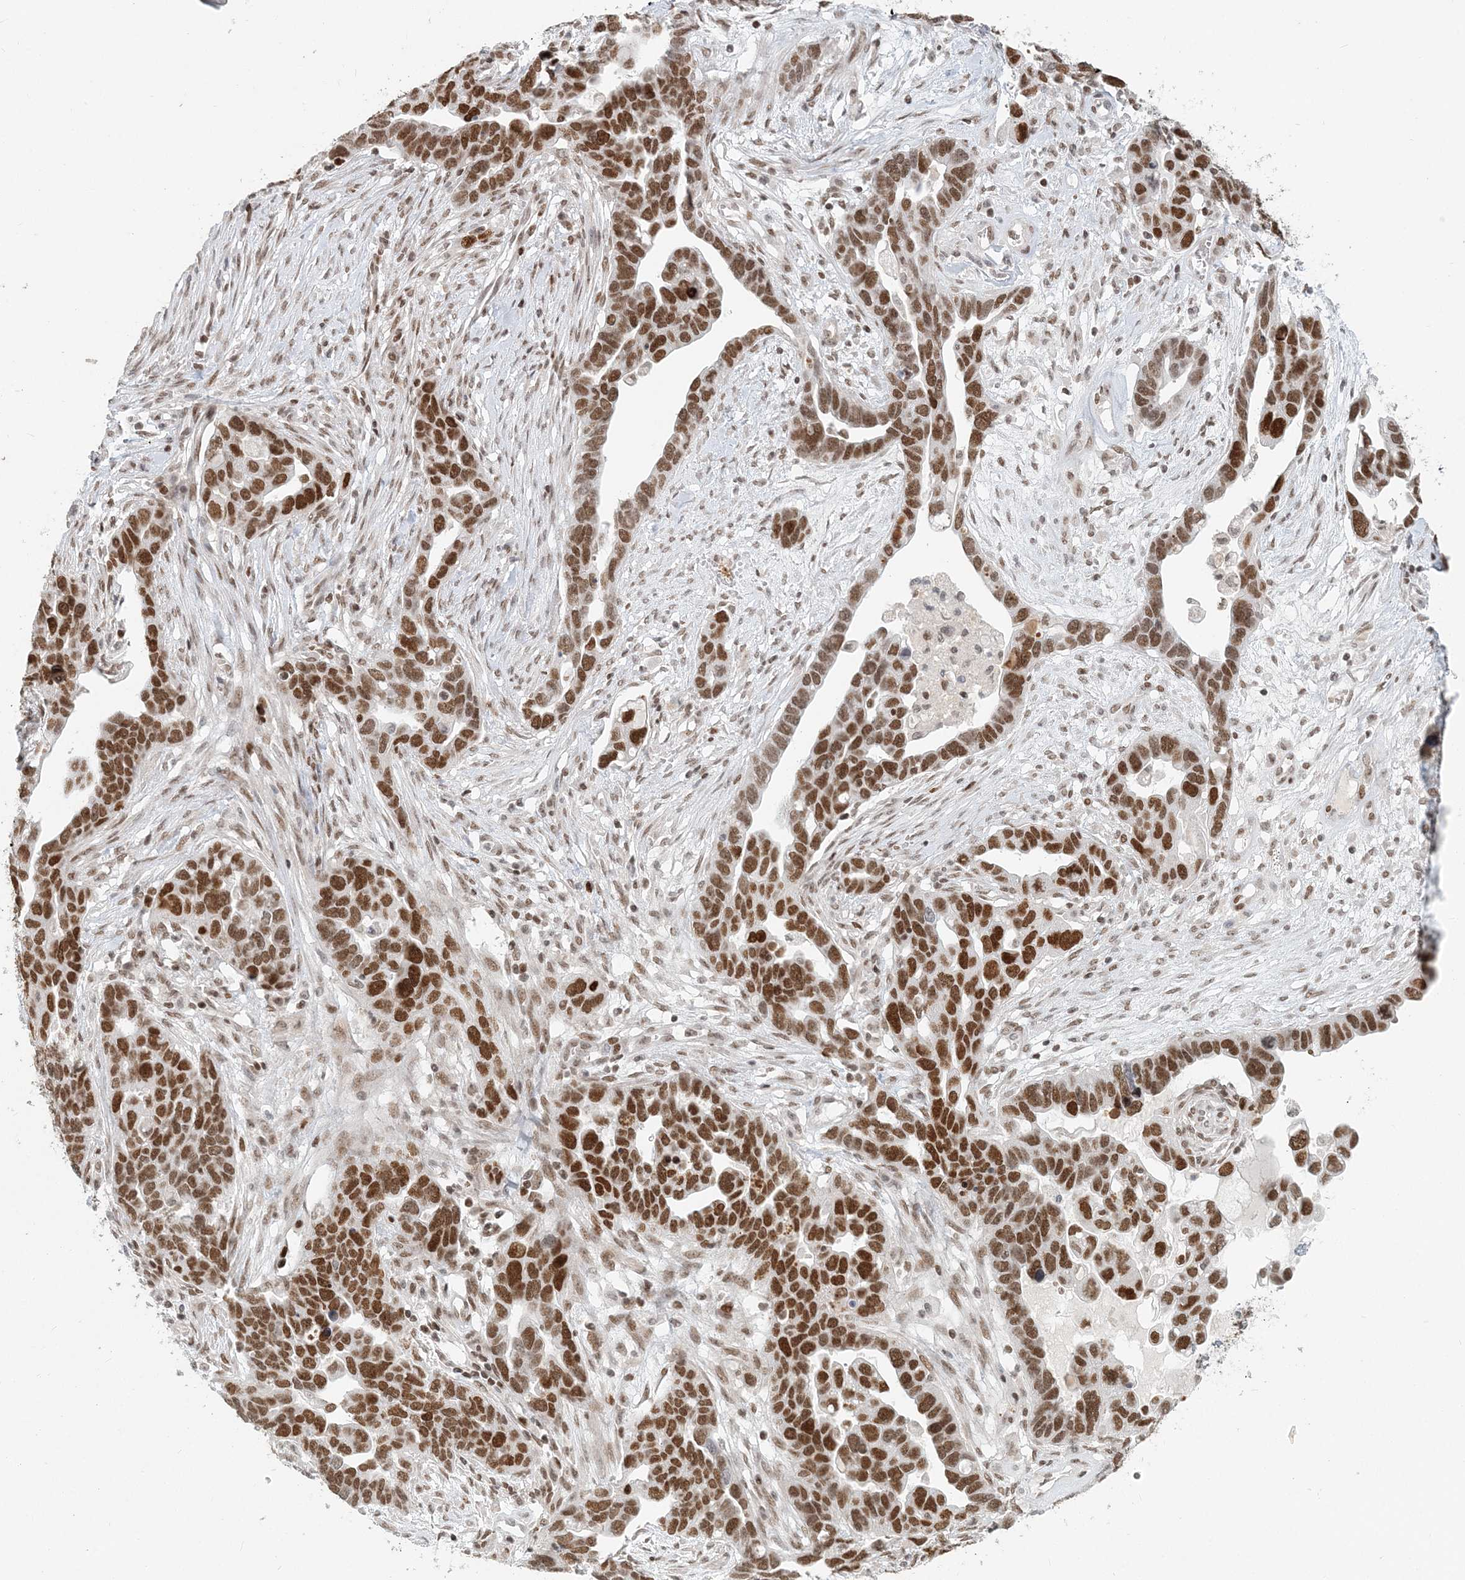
{"staining": {"intensity": "moderate", "quantity": ">75%", "location": "nuclear"}, "tissue": "ovarian cancer", "cell_type": "Tumor cells", "image_type": "cancer", "snomed": [{"axis": "morphology", "description": "Cystadenocarcinoma, serous, NOS"}, {"axis": "topography", "description": "Ovary"}], "caption": "Immunohistochemical staining of serous cystadenocarcinoma (ovarian) demonstrates medium levels of moderate nuclear protein staining in approximately >75% of tumor cells.", "gene": "BAZ1B", "patient": {"sex": "female", "age": 54}}